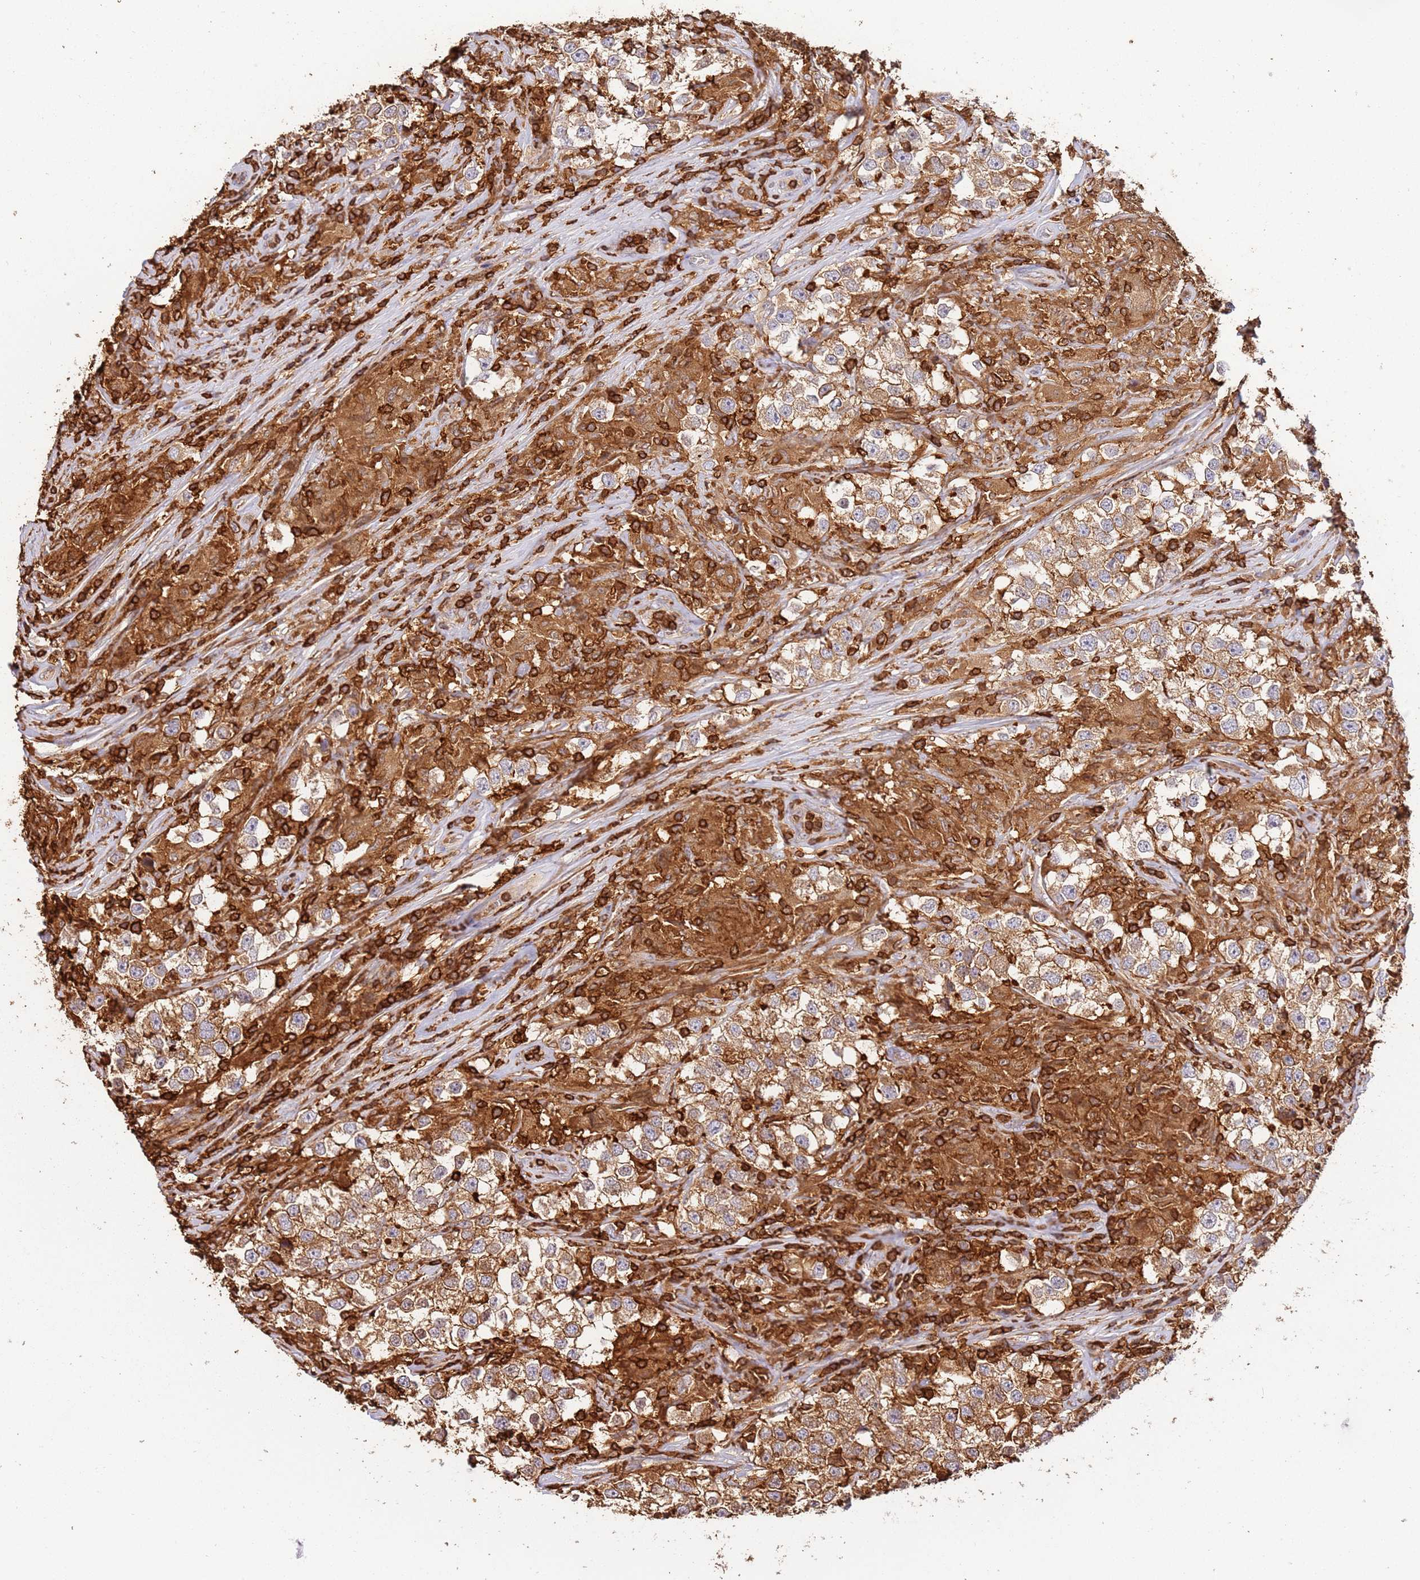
{"staining": {"intensity": "moderate", "quantity": ">75%", "location": "cytoplasmic/membranous"}, "tissue": "testis cancer", "cell_type": "Tumor cells", "image_type": "cancer", "snomed": [{"axis": "morphology", "description": "Seminoma, NOS"}, {"axis": "topography", "description": "Testis"}], "caption": "This photomicrograph exhibits IHC staining of seminoma (testis), with medium moderate cytoplasmic/membranous positivity in about >75% of tumor cells.", "gene": "OR6P1", "patient": {"sex": "male", "age": 46}}